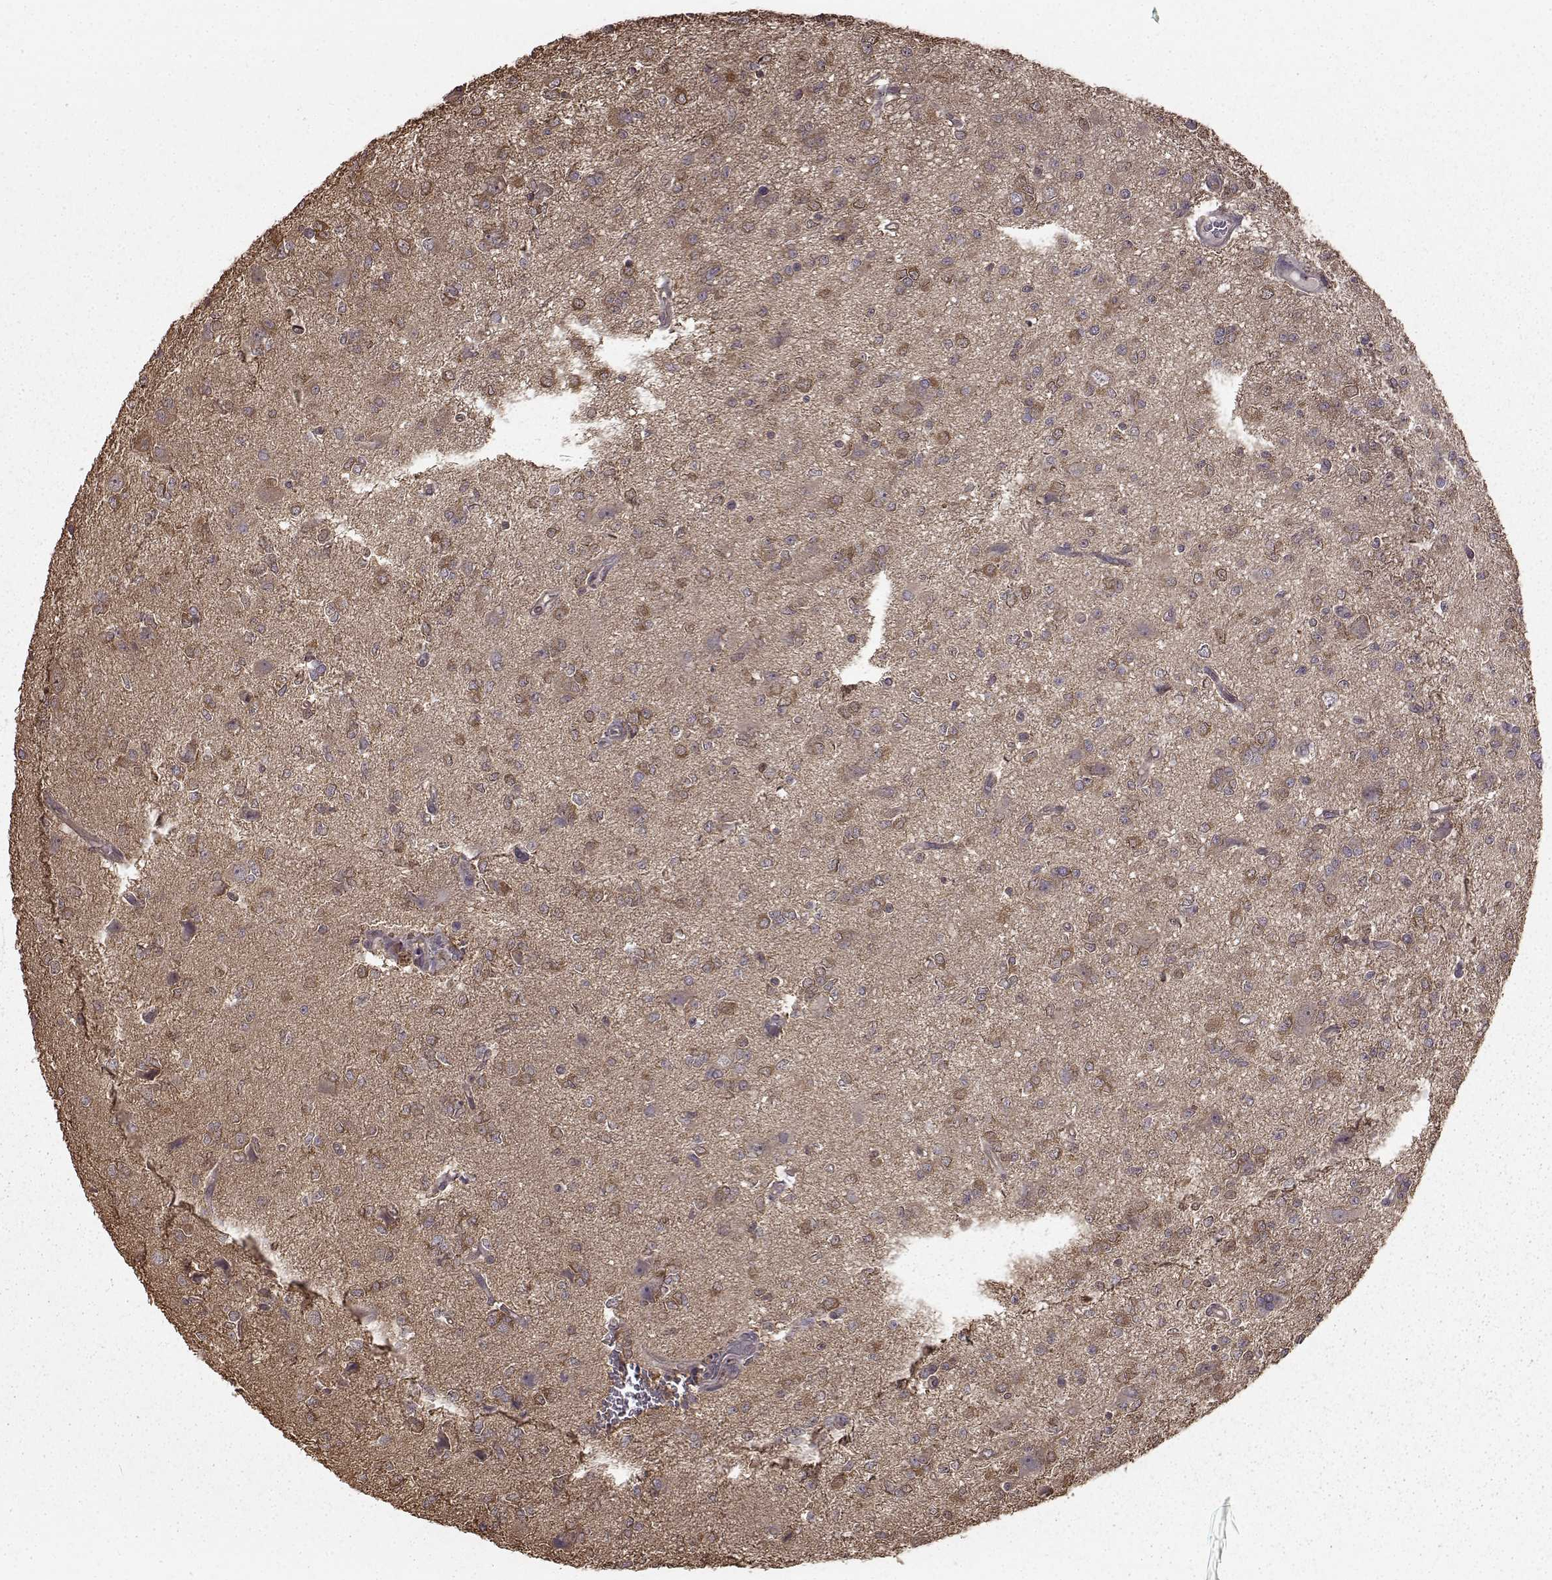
{"staining": {"intensity": "negative", "quantity": "none", "location": "none"}, "tissue": "glioma", "cell_type": "Tumor cells", "image_type": "cancer", "snomed": [{"axis": "morphology", "description": "Glioma, malignant, Low grade"}, {"axis": "topography", "description": "Brain"}], "caption": "Tumor cells show no significant expression in glioma. (IHC, brightfield microscopy, high magnification).", "gene": "NME1-NME2", "patient": {"sex": "male", "age": 27}}